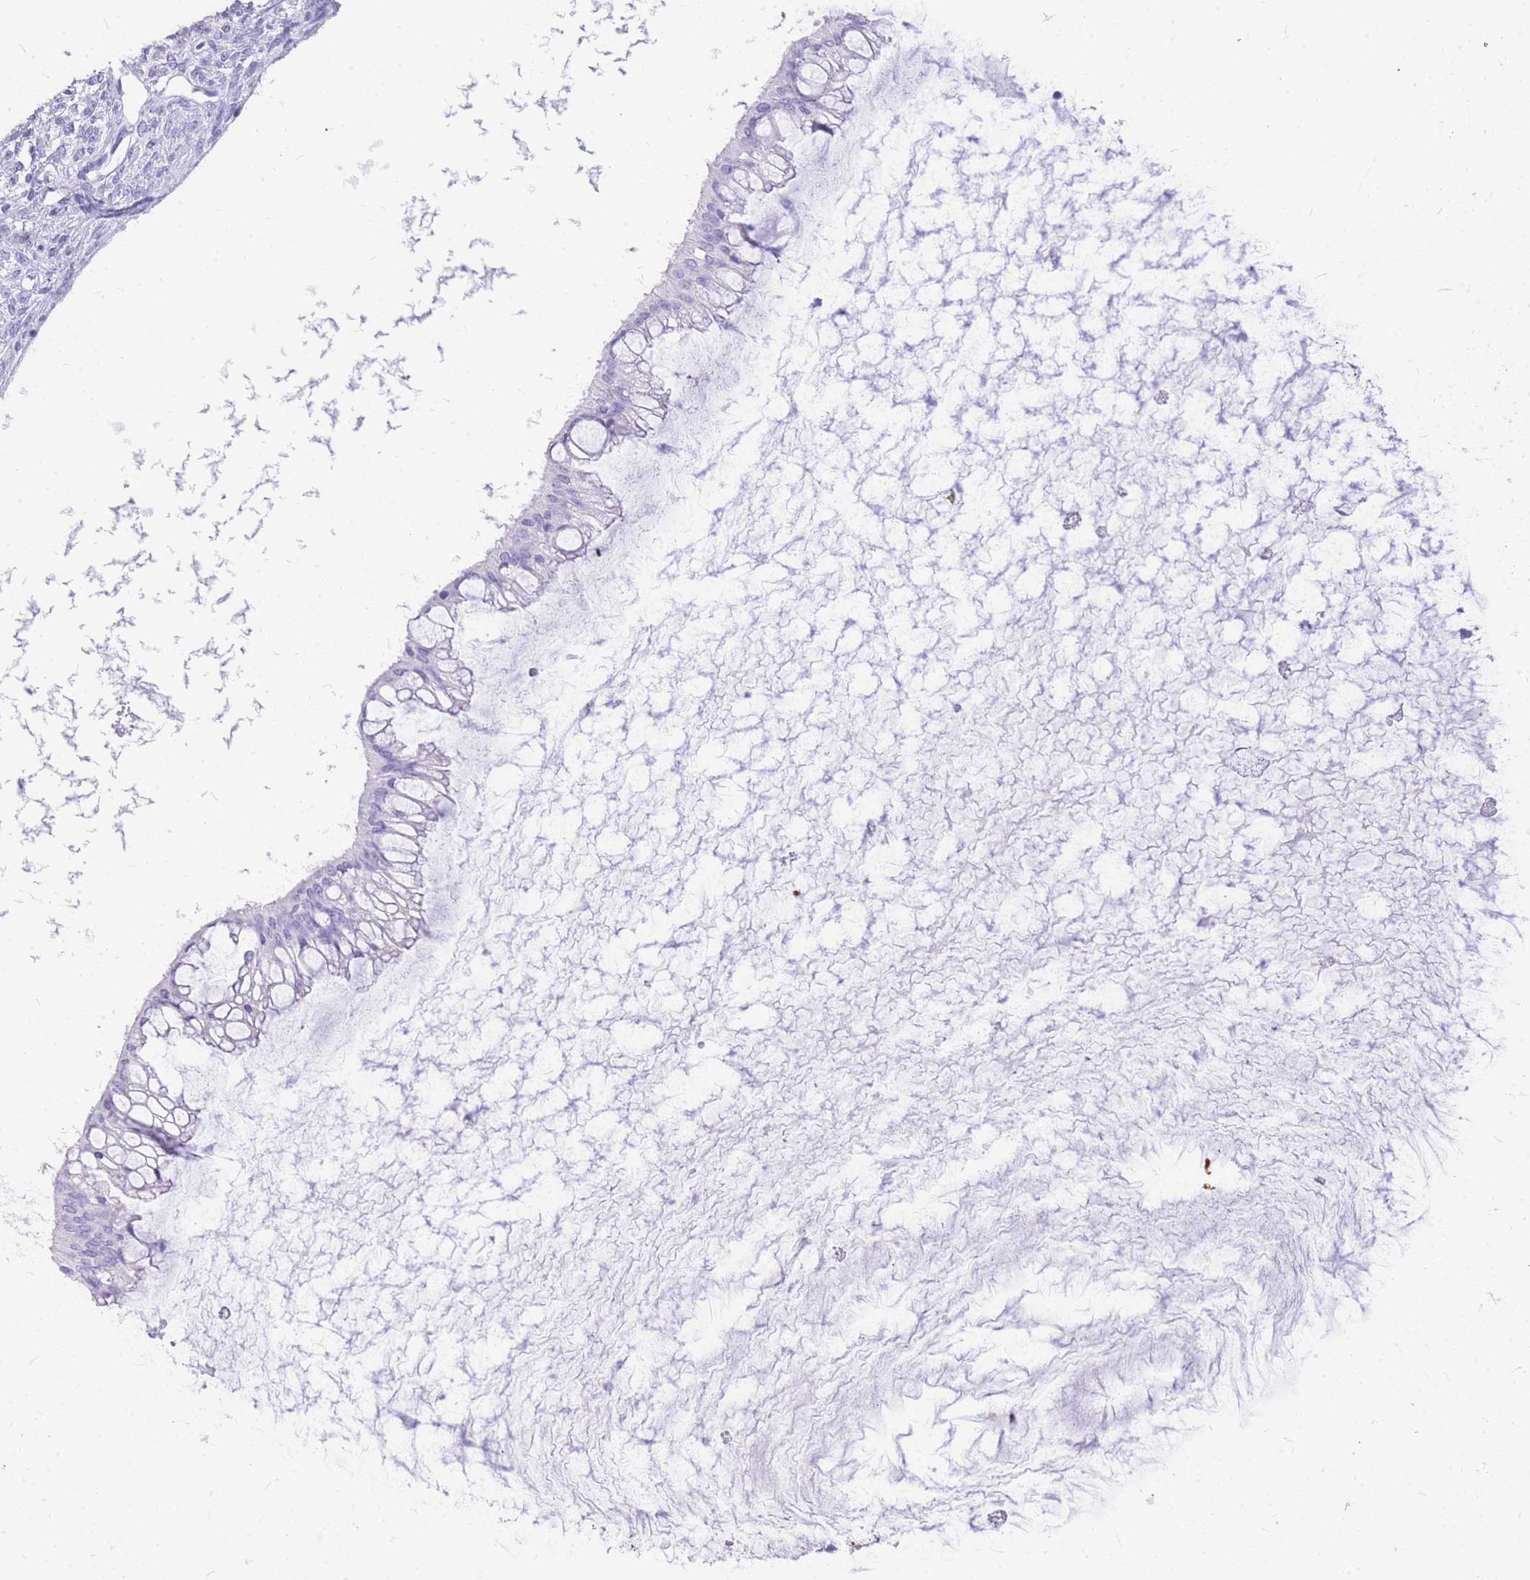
{"staining": {"intensity": "negative", "quantity": "none", "location": "none"}, "tissue": "ovarian cancer", "cell_type": "Tumor cells", "image_type": "cancer", "snomed": [{"axis": "morphology", "description": "Cystadenocarcinoma, mucinous, NOS"}, {"axis": "topography", "description": "Ovary"}], "caption": "An image of human ovarian cancer is negative for staining in tumor cells.", "gene": "HERC1", "patient": {"sex": "female", "age": 73}}